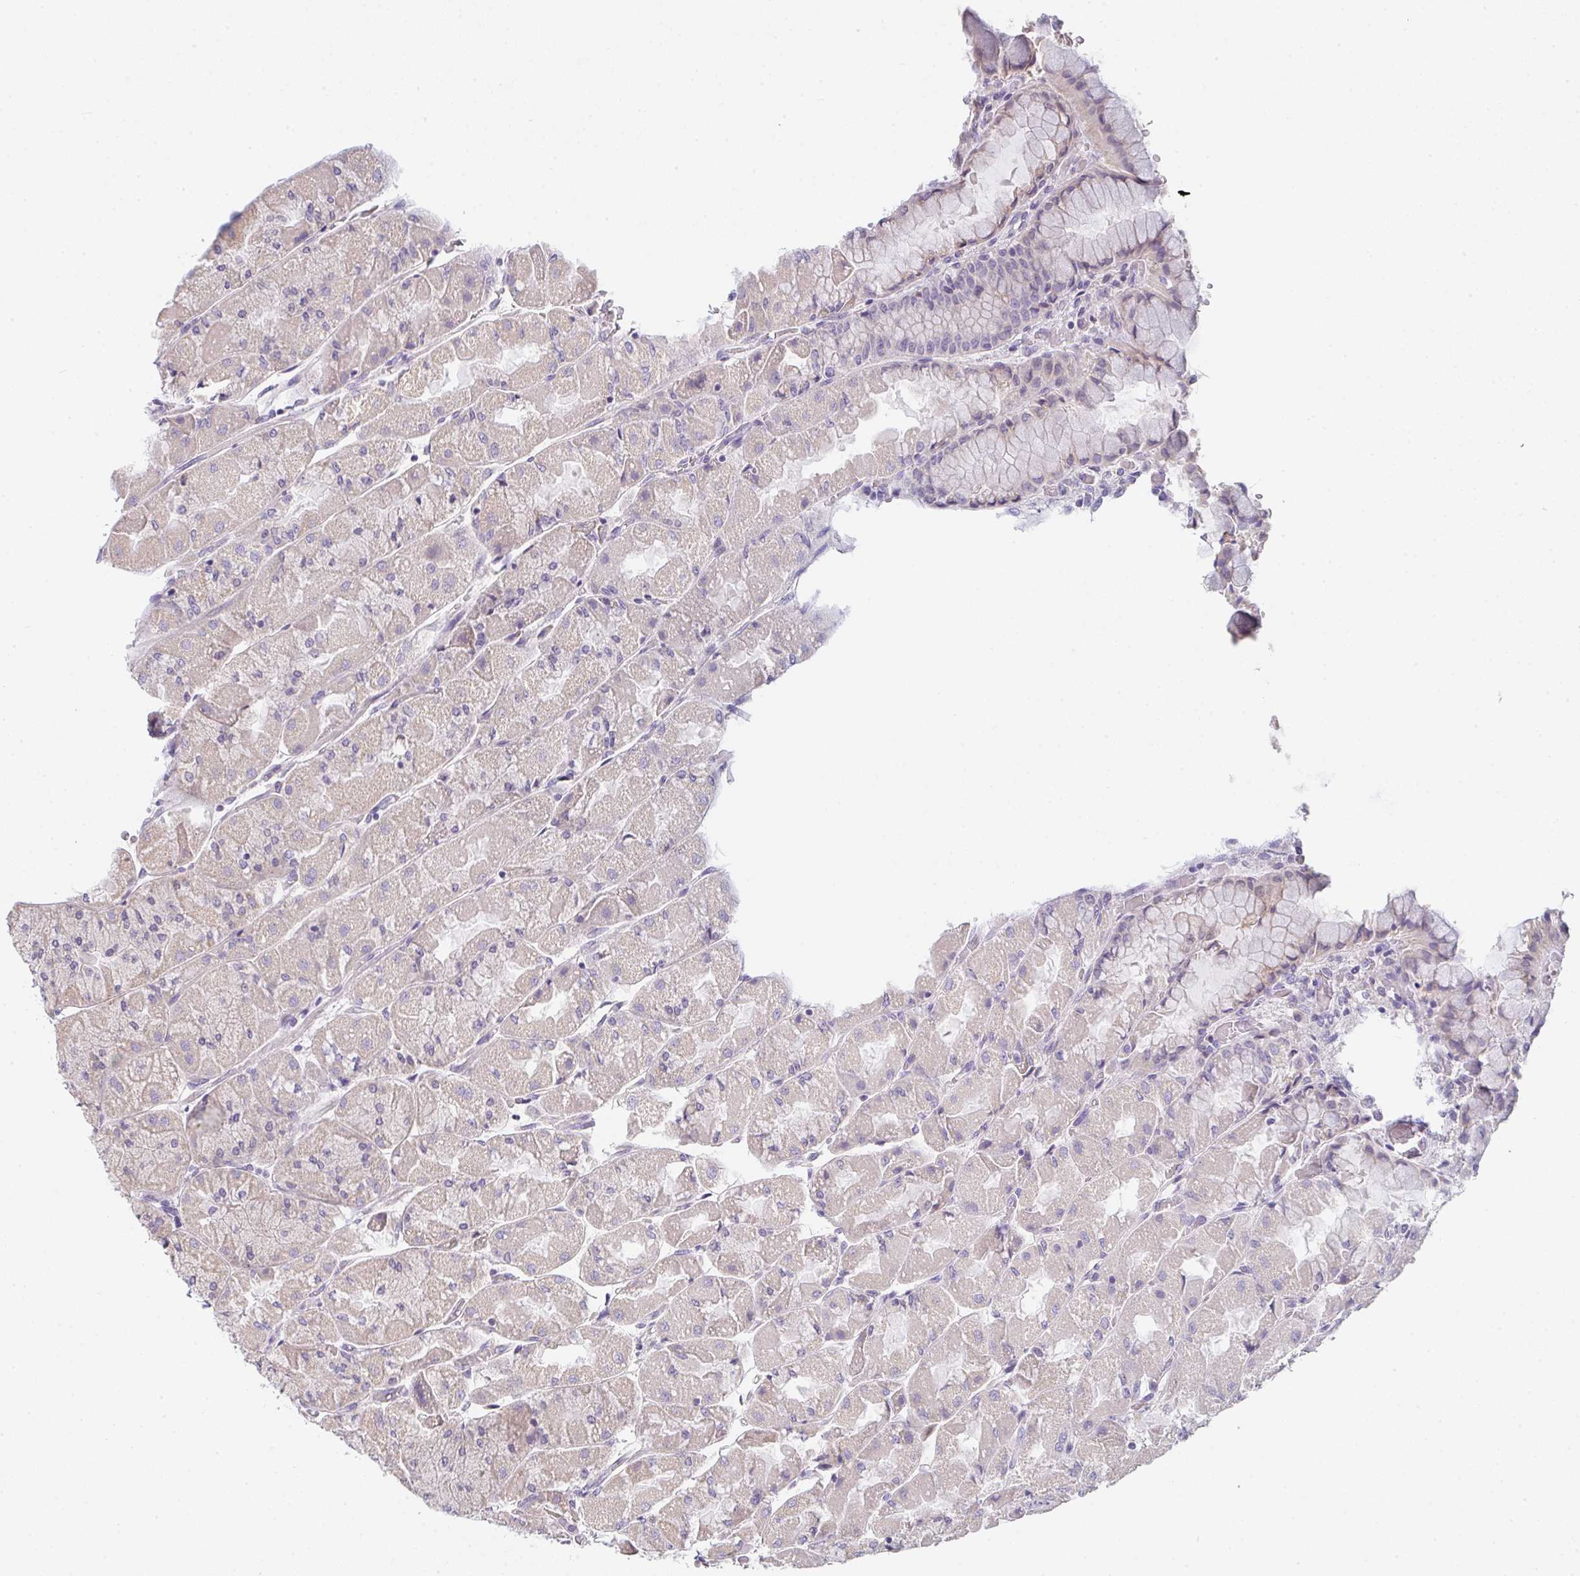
{"staining": {"intensity": "weak", "quantity": "<25%", "location": "cytoplasmic/membranous"}, "tissue": "stomach", "cell_type": "Glandular cells", "image_type": "normal", "snomed": [{"axis": "morphology", "description": "Normal tissue, NOS"}, {"axis": "topography", "description": "Stomach"}], "caption": "This histopathology image is of normal stomach stained with immunohistochemistry (IHC) to label a protein in brown with the nuclei are counter-stained blue. There is no staining in glandular cells. (DAB immunohistochemistry with hematoxylin counter stain).", "gene": "CACNA1S", "patient": {"sex": "female", "age": 61}}